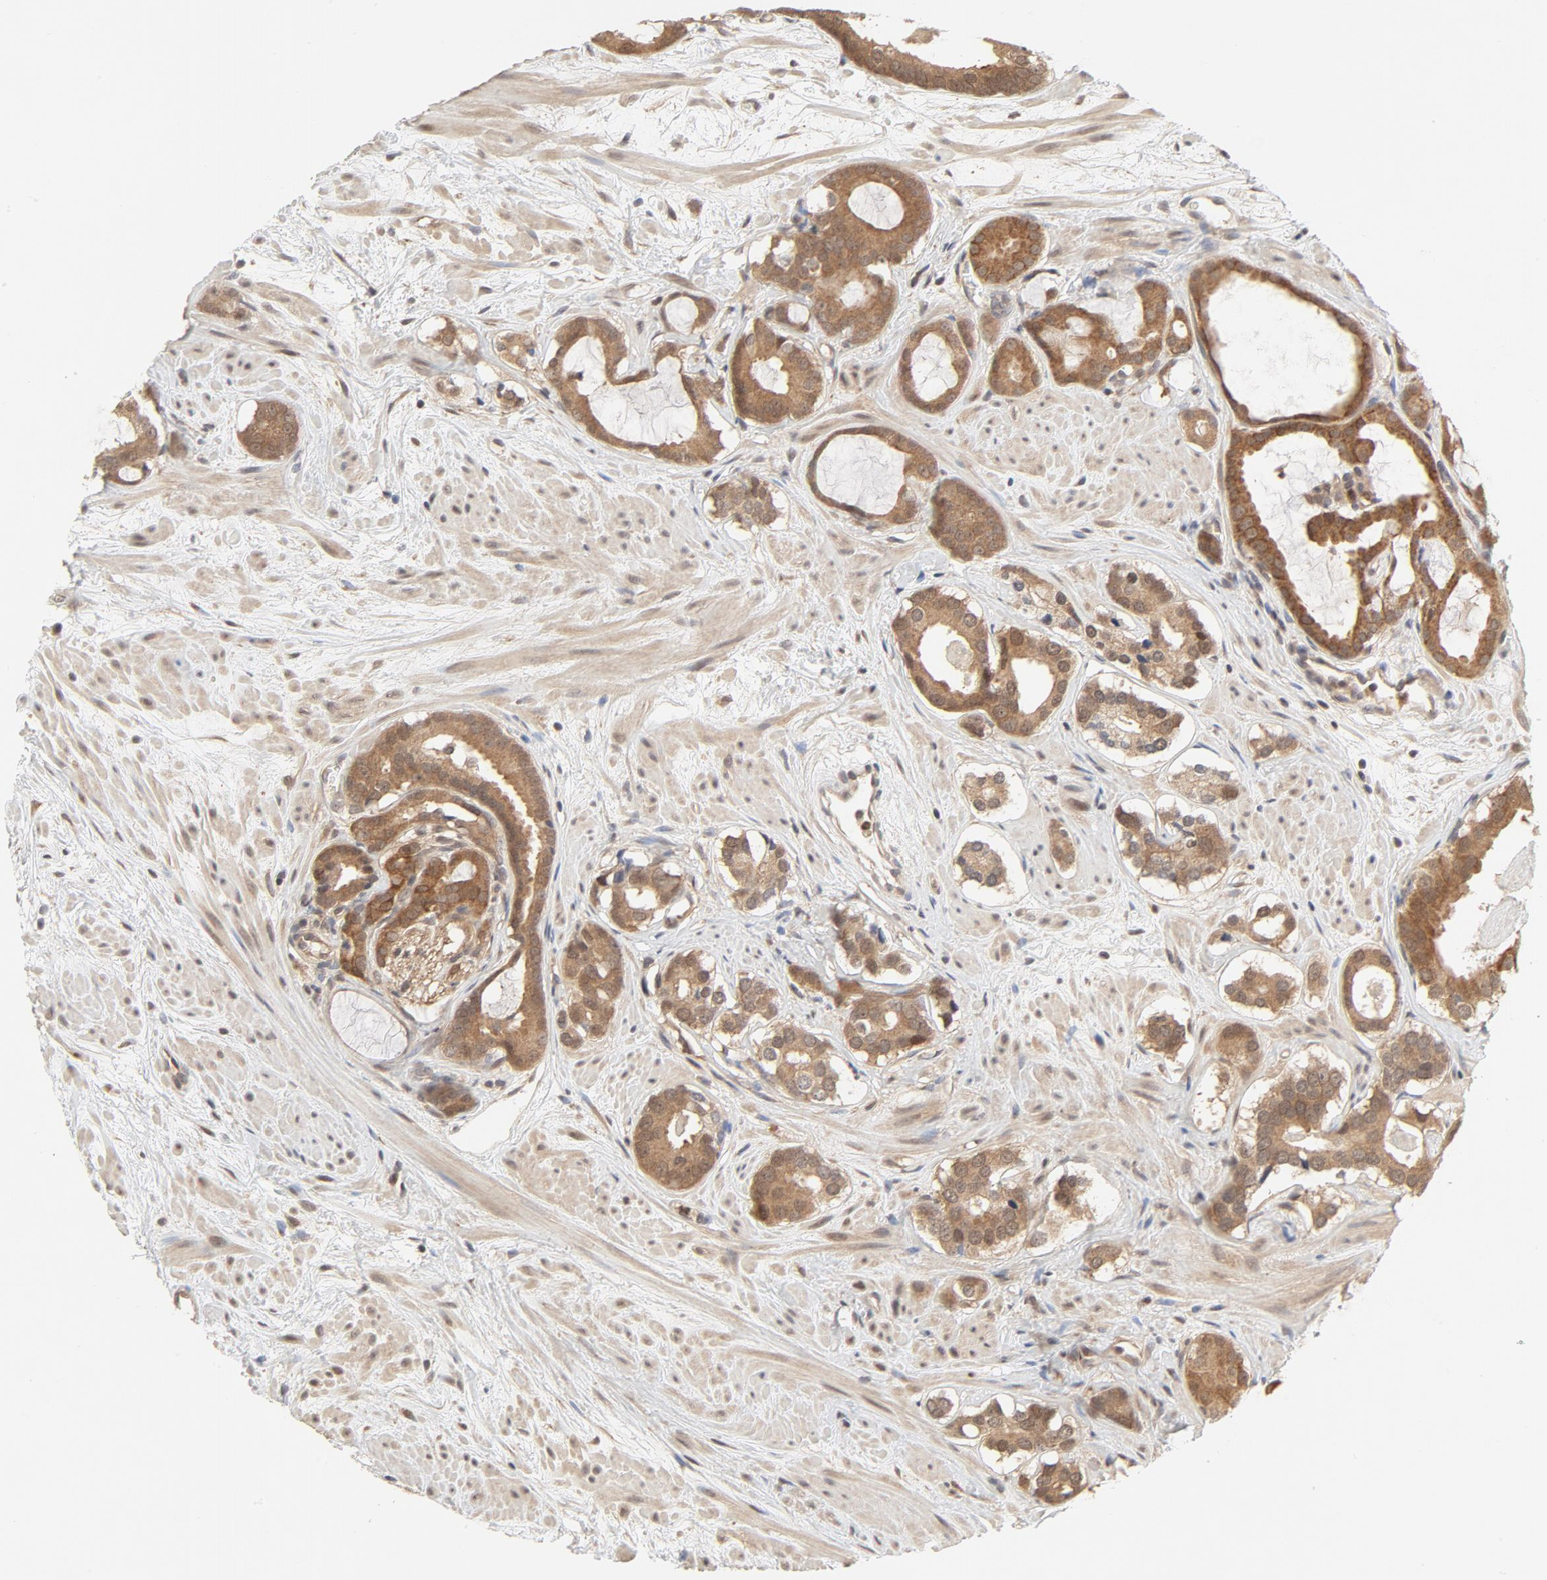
{"staining": {"intensity": "moderate", "quantity": "25%-75%", "location": "cytoplasmic/membranous,nuclear"}, "tissue": "prostate cancer", "cell_type": "Tumor cells", "image_type": "cancer", "snomed": [{"axis": "morphology", "description": "Adenocarcinoma, Low grade"}, {"axis": "topography", "description": "Prostate"}], "caption": "The micrograph reveals a brown stain indicating the presence of a protein in the cytoplasmic/membranous and nuclear of tumor cells in prostate adenocarcinoma (low-grade).", "gene": "NEDD8", "patient": {"sex": "male", "age": 57}}